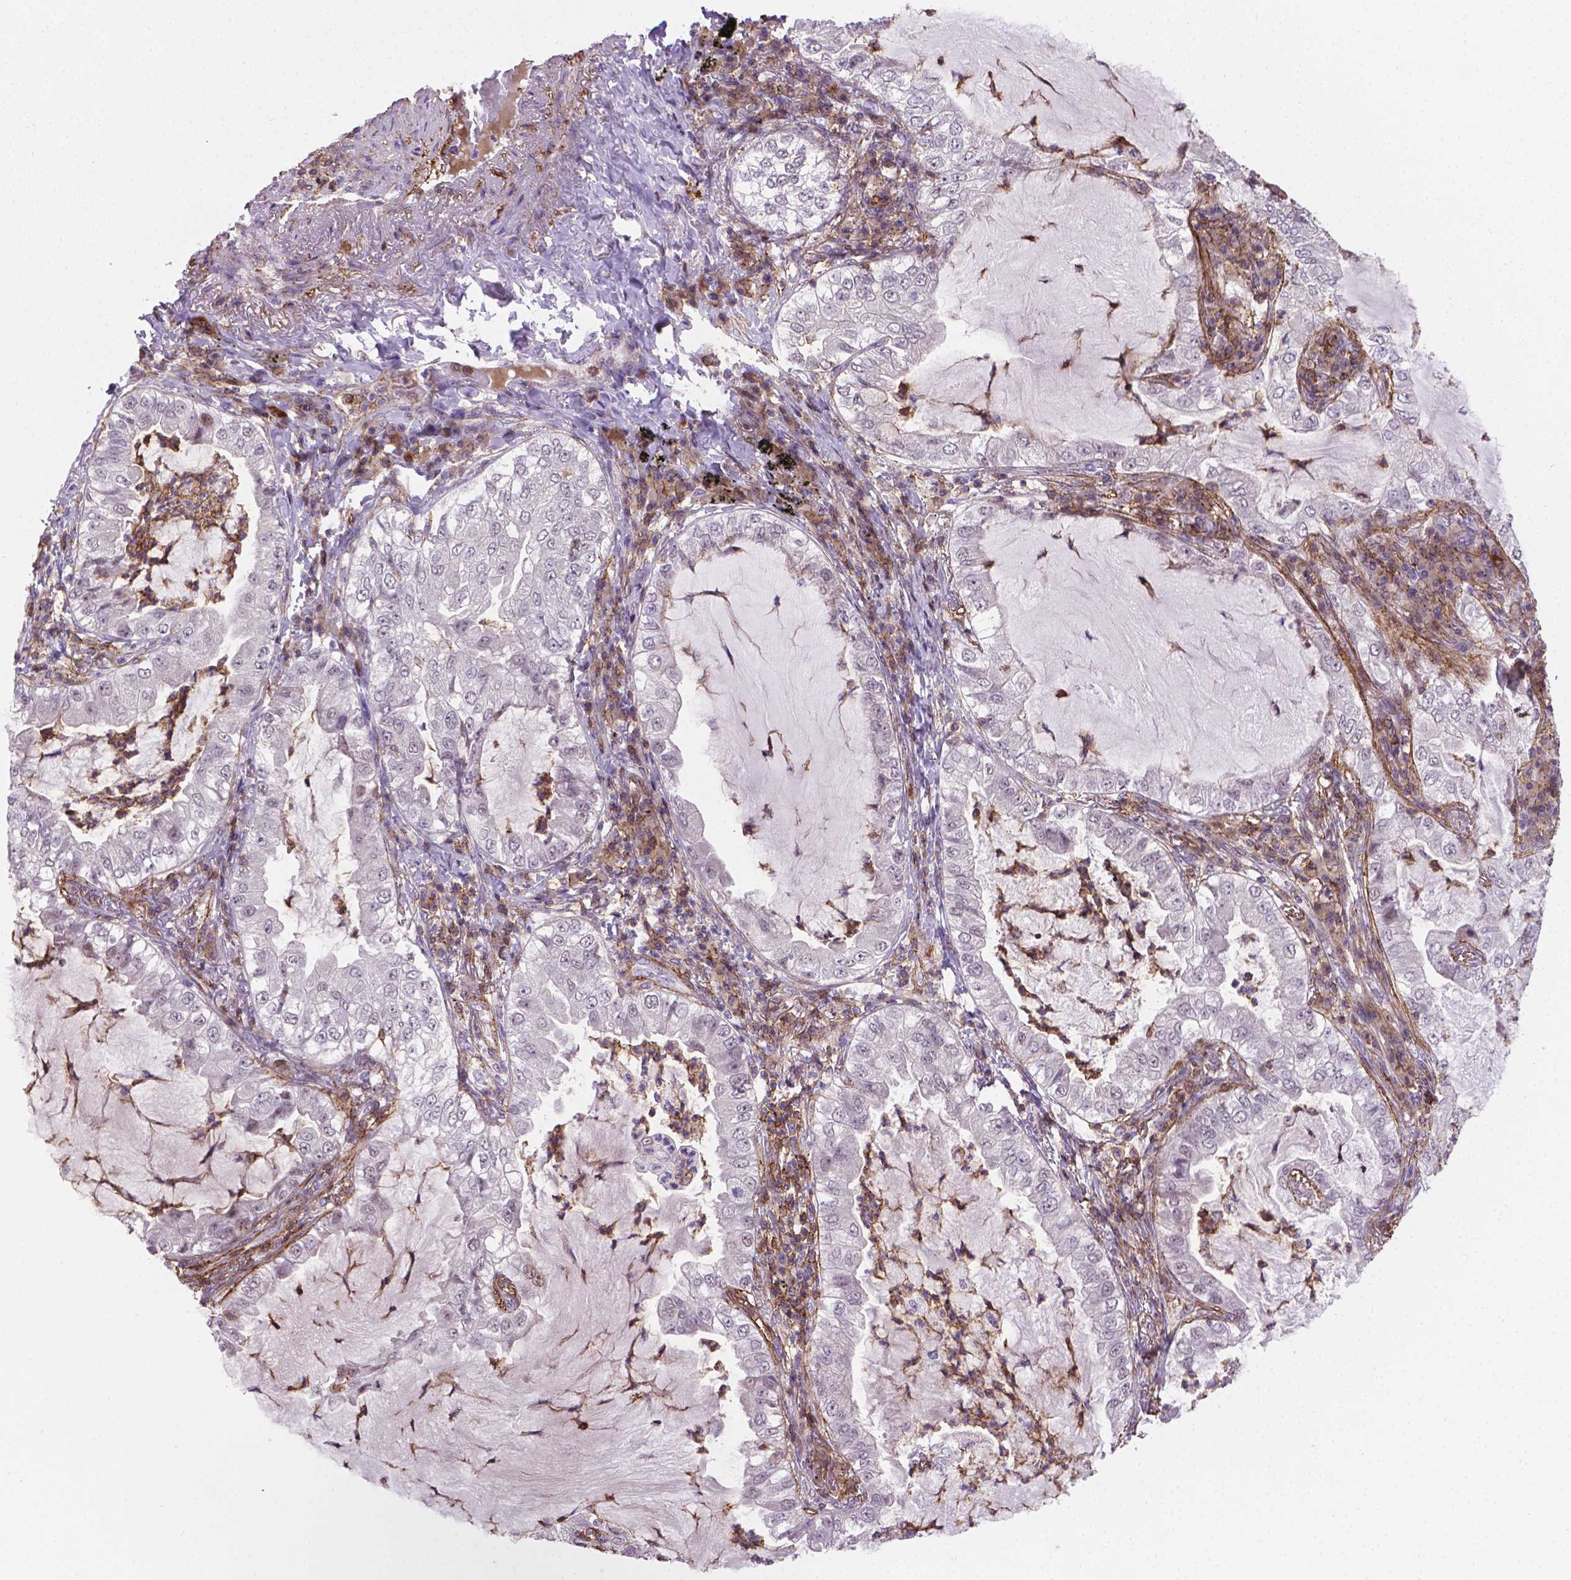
{"staining": {"intensity": "negative", "quantity": "none", "location": "none"}, "tissue": "lung cancer", "cell_type": "Tumor cells", "image_type": "cancer", "snomed": [{"axis": "morphology", "description": "Adenocarcinoma, NOS"}, {"axis": "topography", "description": "Lung"}], "caption": "Tumor cells are negative for protein expression in human lung adenocarcinoma.", "gene": "ACAD10", "patient": {"sex": "female", "age": 73}}